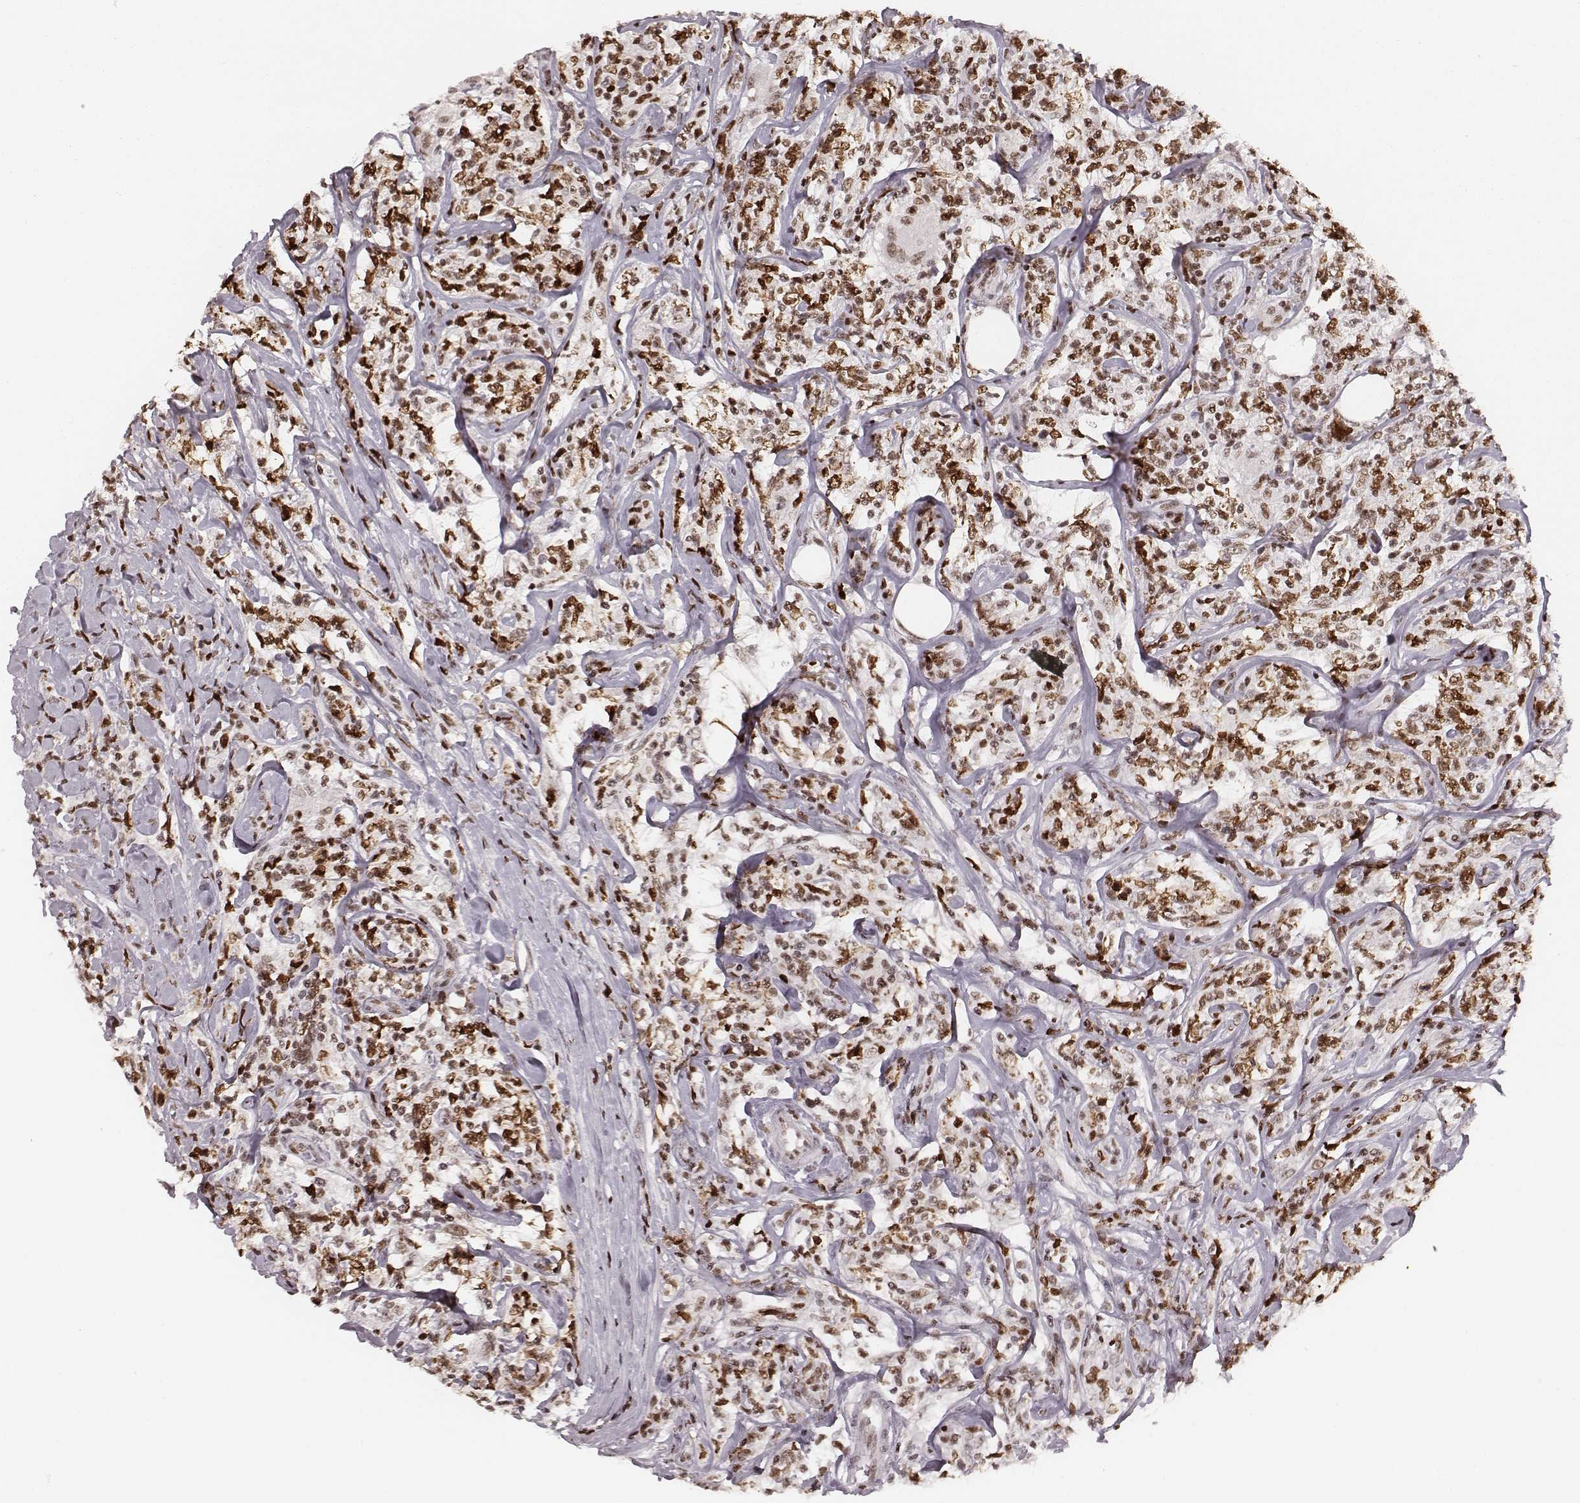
{"staining": {"intensity": "moderate", "quantity": ">75%", "location": "nuclear"}, "tissue": "lymphoma", "cell_type": "Tumor cells", "image_type": "cancer", "snomed": [{"axis": "morphology", "description": "Malignant lymphoma, non-Hodgkin's type, High grade"}, {"axis": "topography", "description": "Lymph node"}], "caption": "A brown stain shows moderate nuclear positivity of a protein in lymphoma tumor cells.", "gene": "PARP1", "patient": {"sex": "female", "age": 84}}